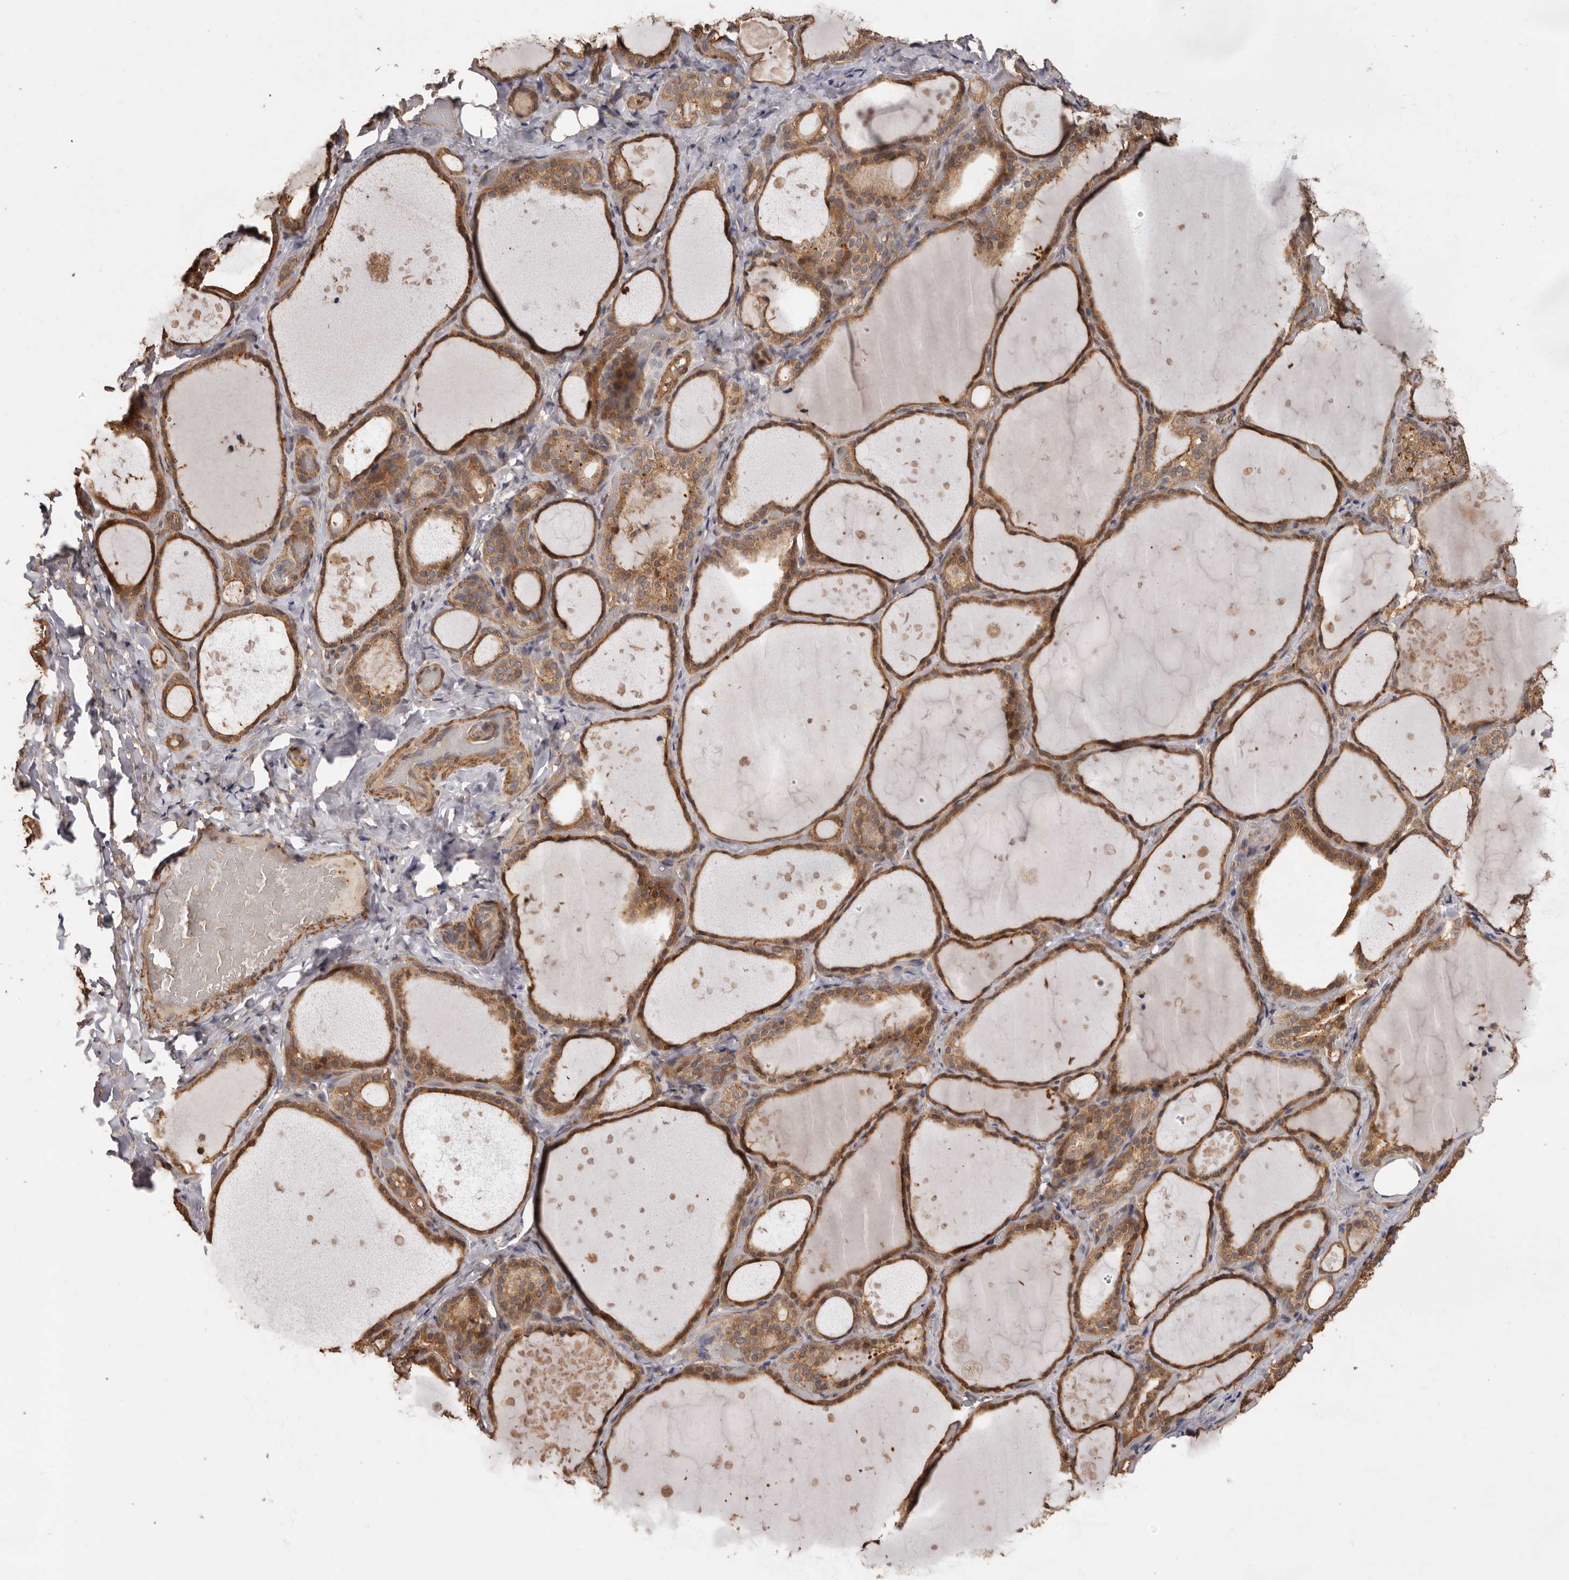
{"staining": {"intensity": "moderate", "quantity": ">75%", "location": "cytoplasmic/membranous"}, "tissue": "thyroid gland", "cell_type": "Glandular cells", "image_type": "normal", "snomed": [{"axis": "morphology", "description": "Normal tissue, NOS"}, {"axis": "topography", "description": "Thyroid gland"}], "caption": "Thyroid gland stained with DAB (3,3'-diaminobenzidine) immunohistochemistry displays medium levels of moderate cytoplasmic/membranous positivity in about >75% of glandular cells.", "gene": "COQ8B", "patient": {"sex": "female", "age": 44}}